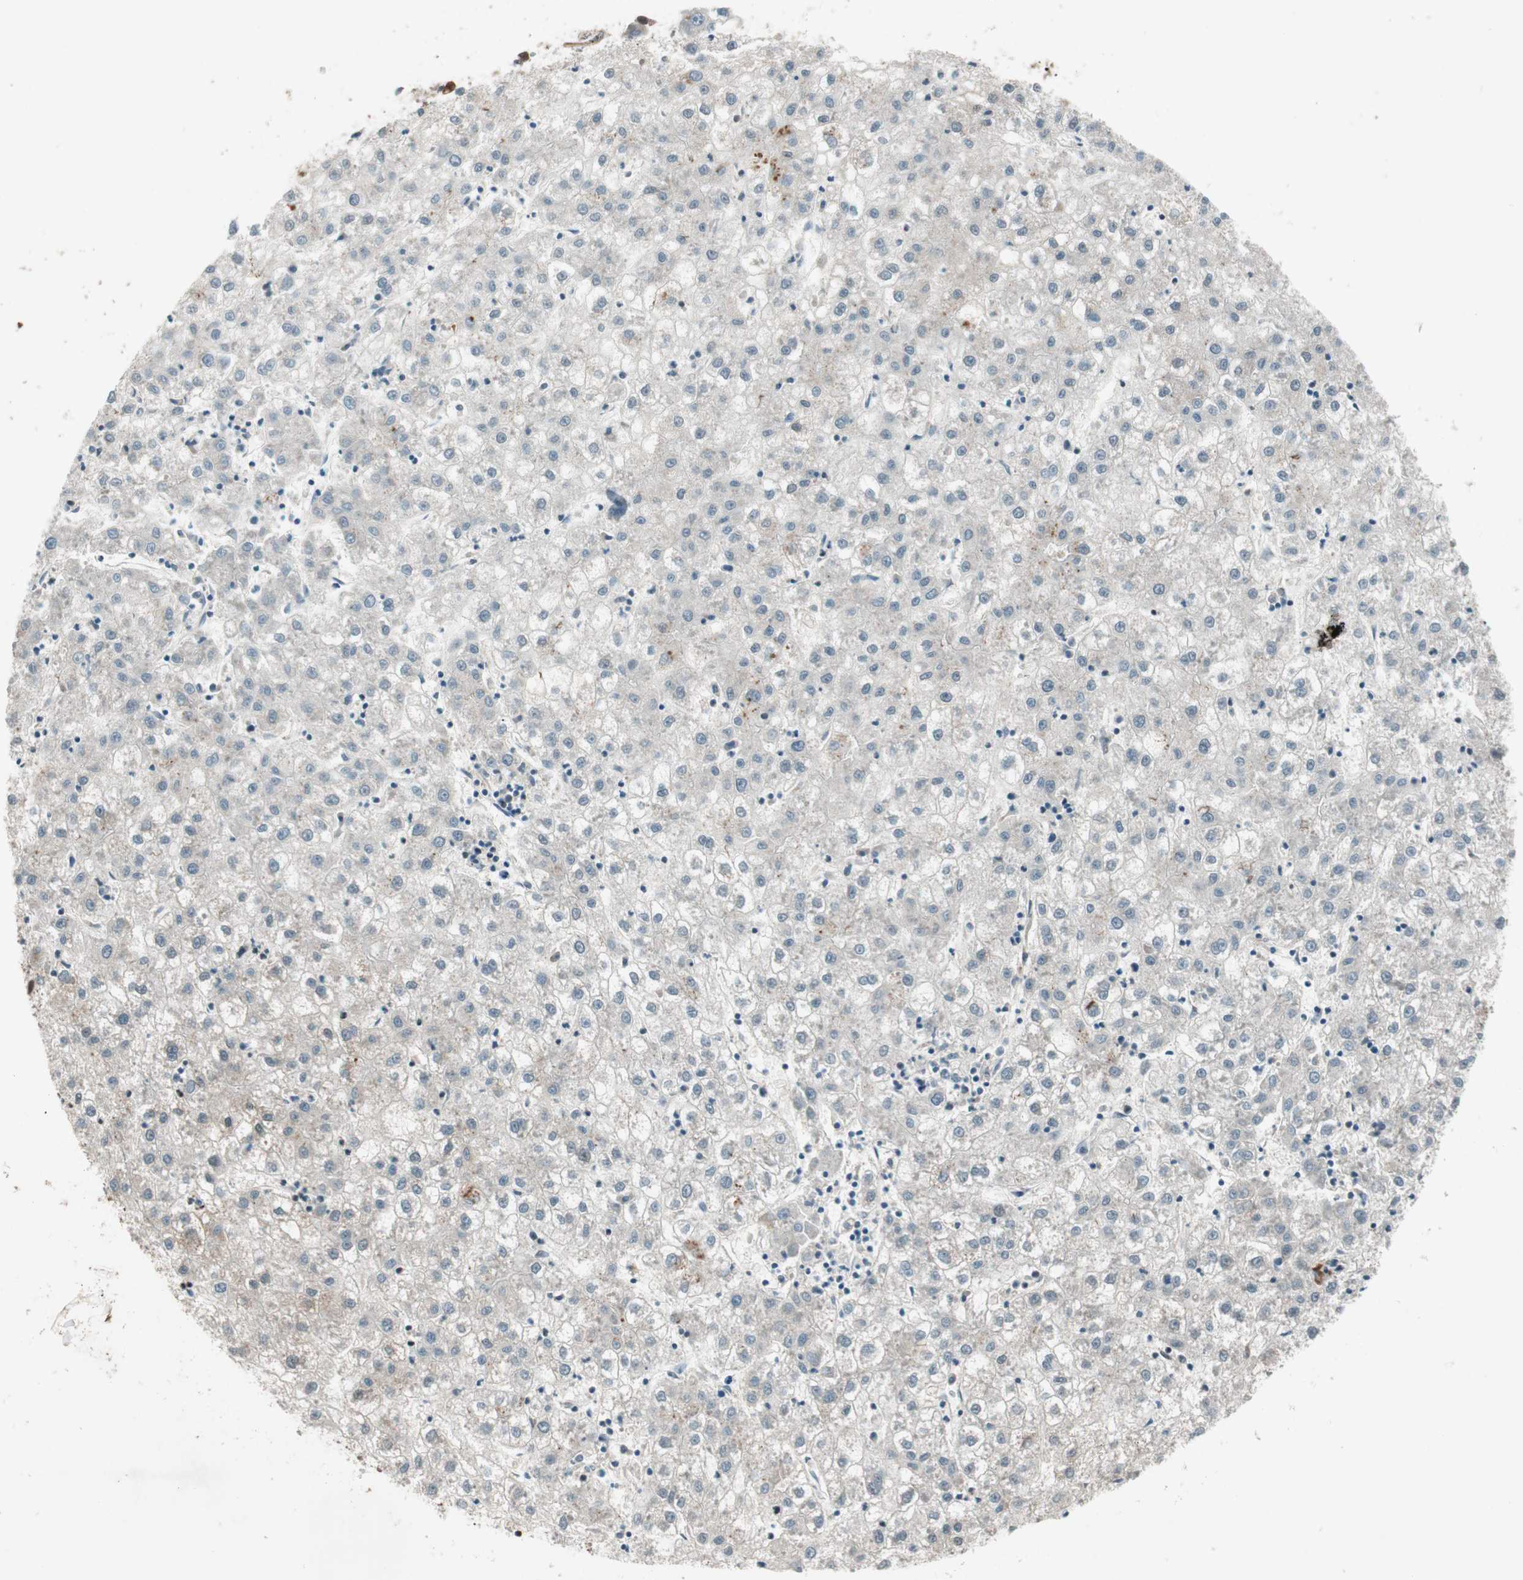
{"staining": {"intensity": "negative", "quantity": "none", "location": "none"}, "tissue": "liver cancer", "cell_type": "Tumor cells", "image_type": "cancer", "snomed": [{"axis": "morphology", "description": "Carcinoma, Hepatocellular, NOS"}, {"axis": "topography", "description": "Liver"}], "caption": "High power microscopy micrograph of an IHC histopathology image of liver hepatocellular carcinoma, revealing no significant staining in tumor cells.", "gene": "CDK19", "patient": {"sex": "male", "age": 72}}